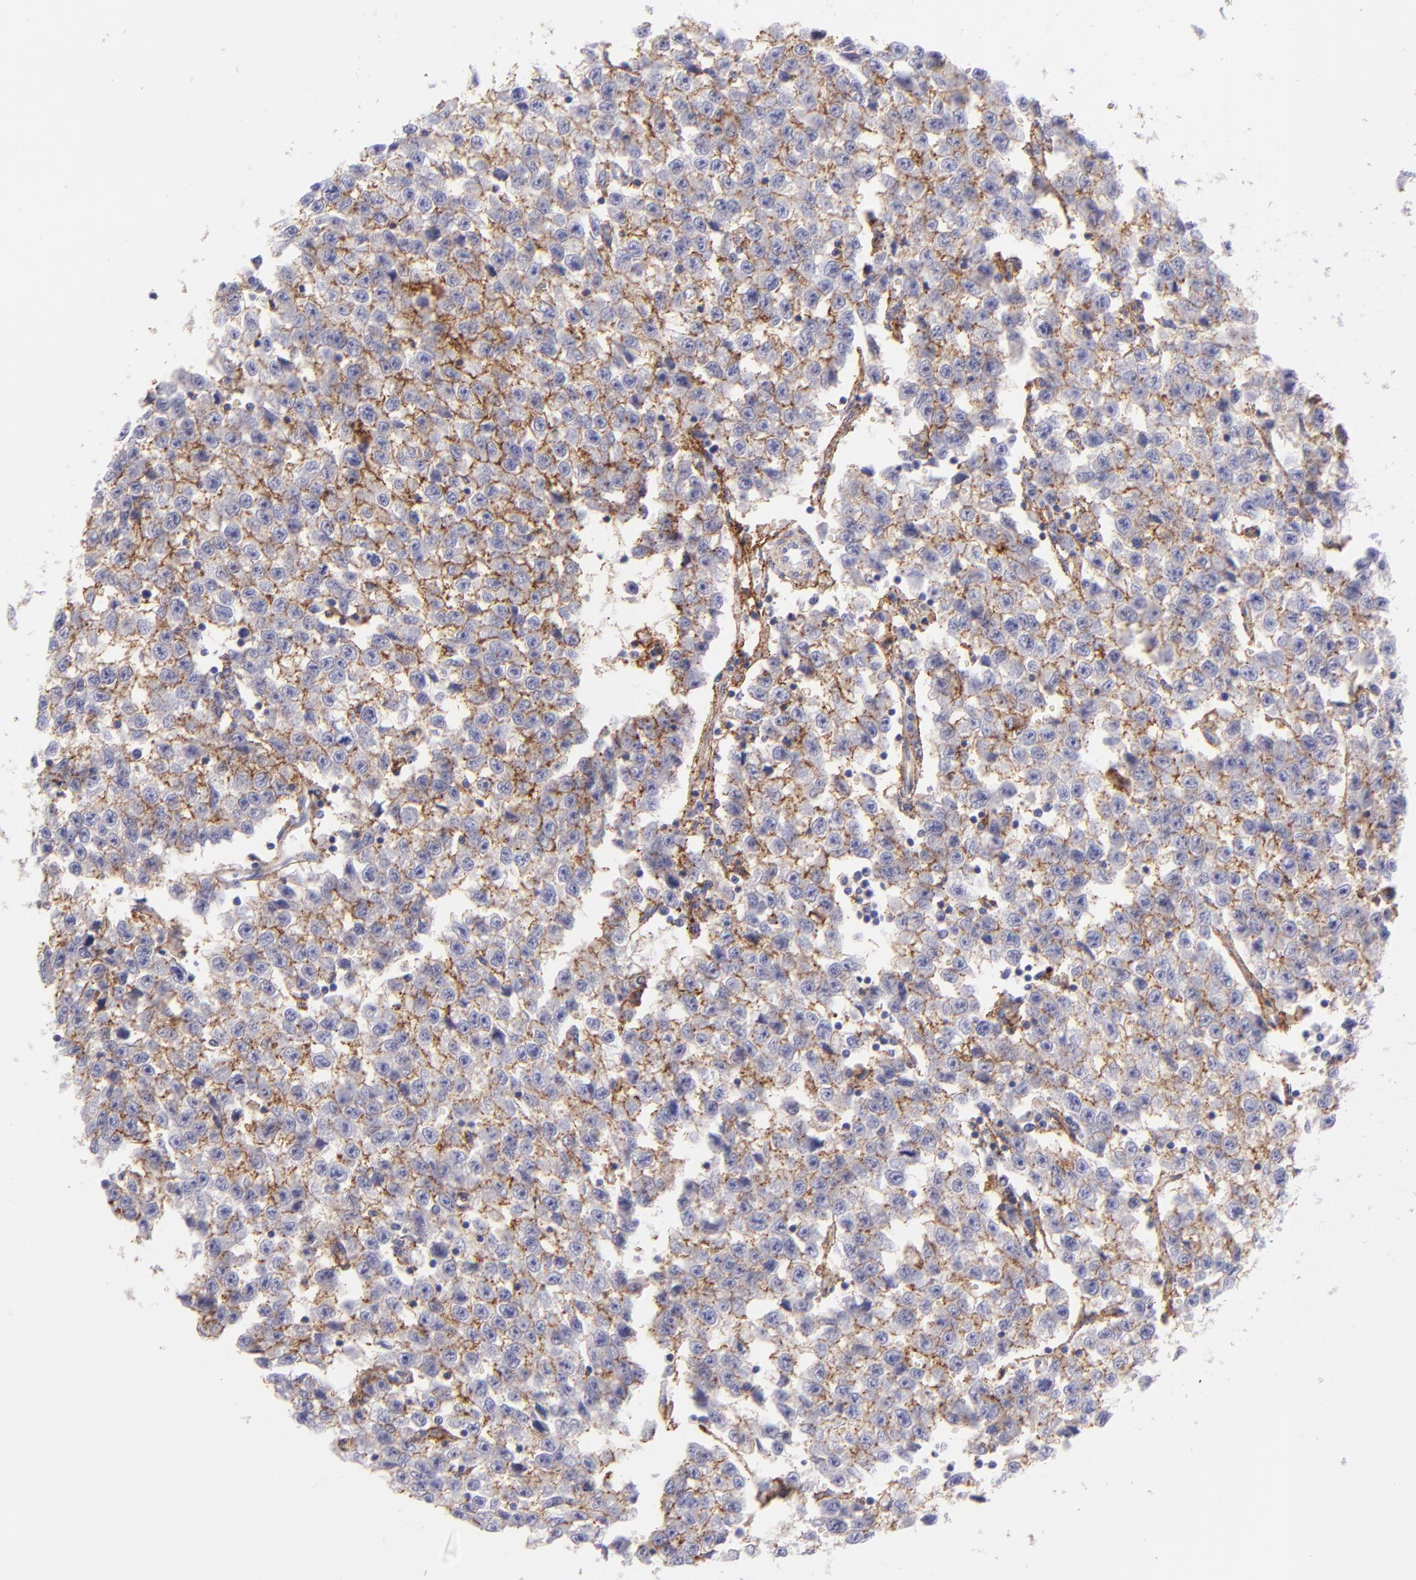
{"staining": {"intensity": "moderate", "quantity": ">75%", "location": "cytoplasmic/membranous"}, "tissue": "testis cancer", "cell_type": "Tumor cells", "image_type": "cancer", "snomed": [{"axis": "morphology", "description": "Seminoma, NOS"}, {"axis": "topography", "description": "Testis"}], "caption": "Human testis cancer (seminoma) stained with a brown dye reveals moderate cytoplasmic/membranous positive positivity in about >75% of tumor cells.", "gene": "CD81", "patient": {"sex": "male", "age": 35}}